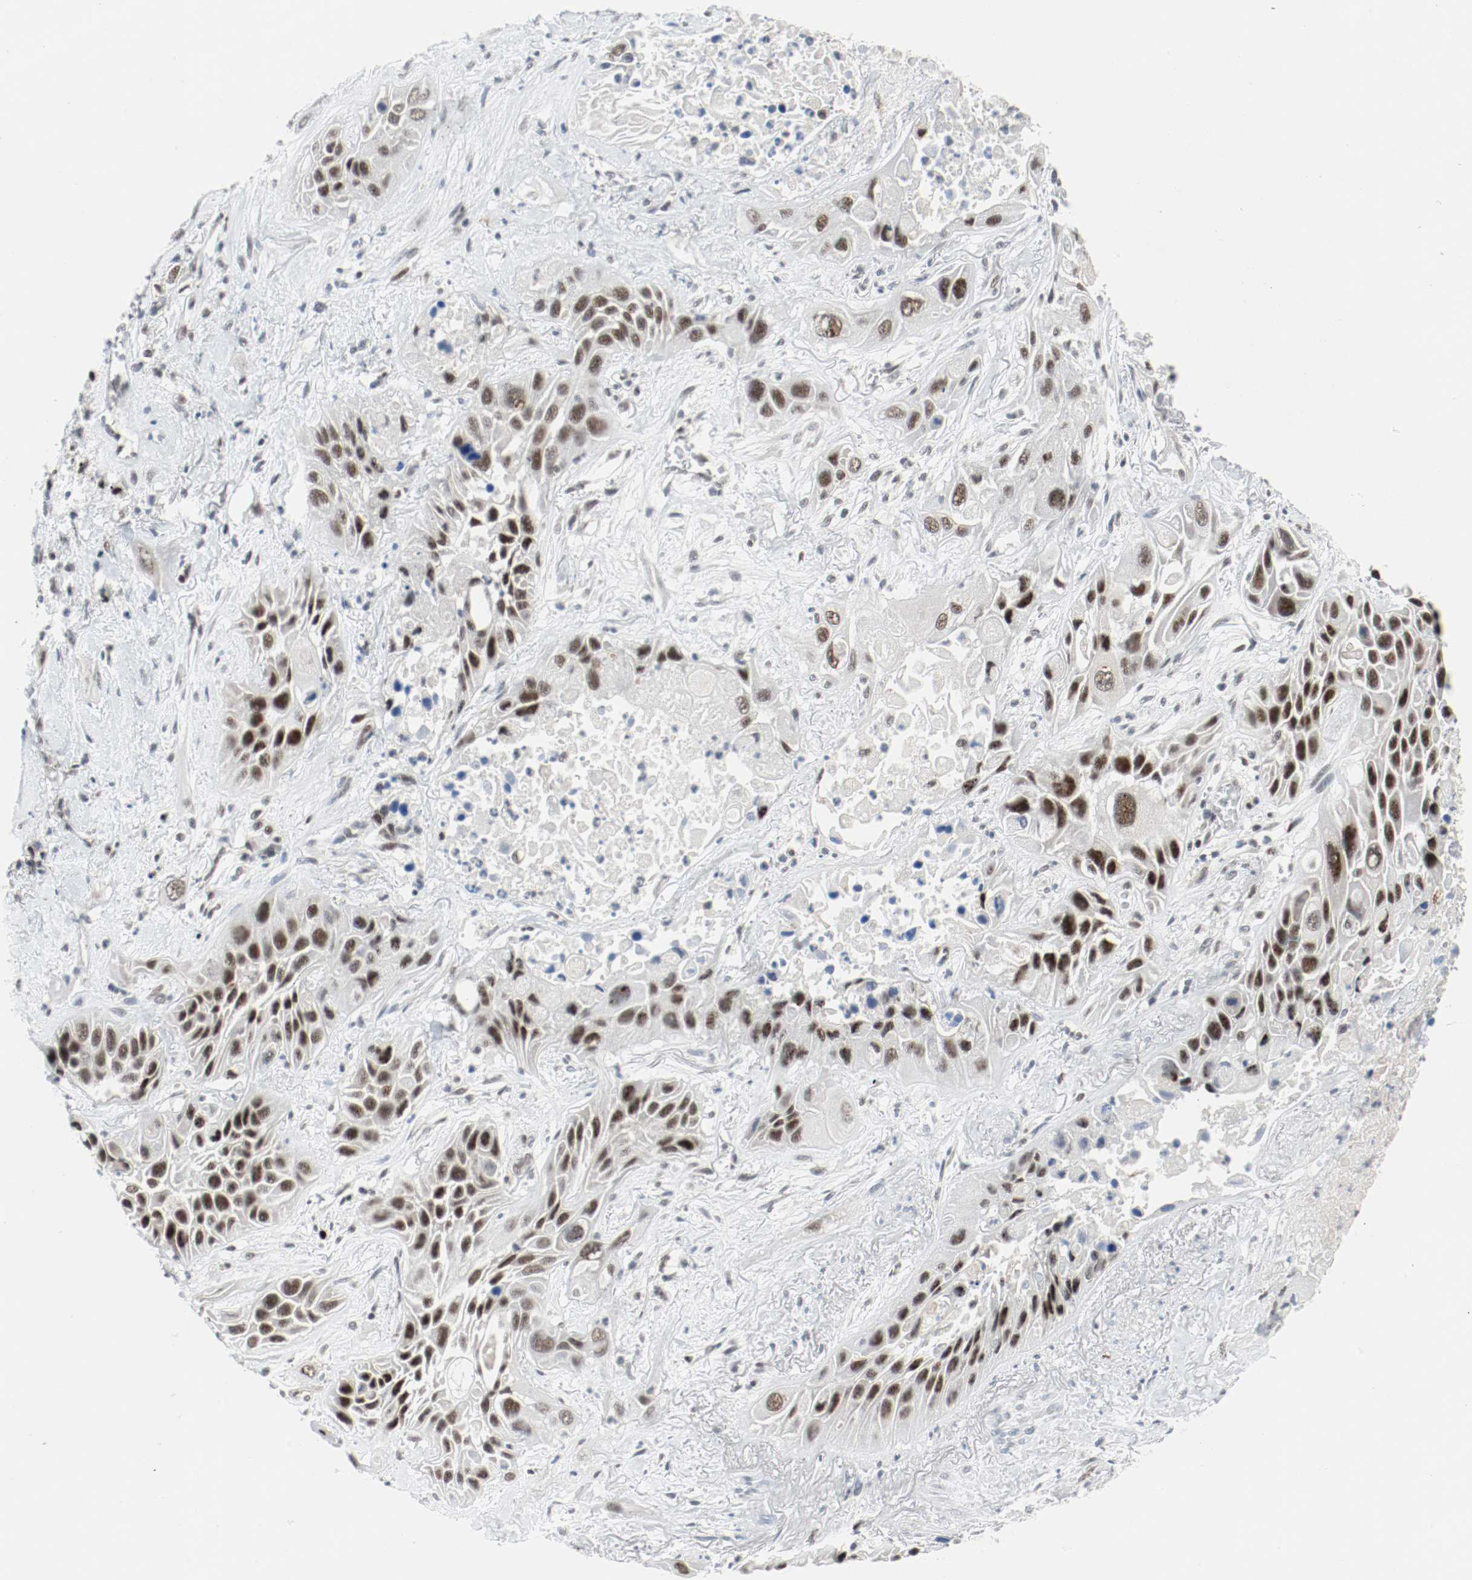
{"staining": {"intensity": "strong", "quantity": ">75%", "location": "nuclear"}, "tissue": "lung cancer", "cell_type": "Tumor cells", "image_type": "cancer", "snomed": [{"axis": "morphology", "description": "Squamous cell carcinoma, NOS"}, {"axis": "topography", "description": "Lung"}], "caption": "This is a micrograph of IHC staining of lung cancer (squamous cell carcinoma), which shows strong expression in the nuclear of tumor cells.", "gene": "ASH1L", "patient": {"sex": "female", "age": 76}}